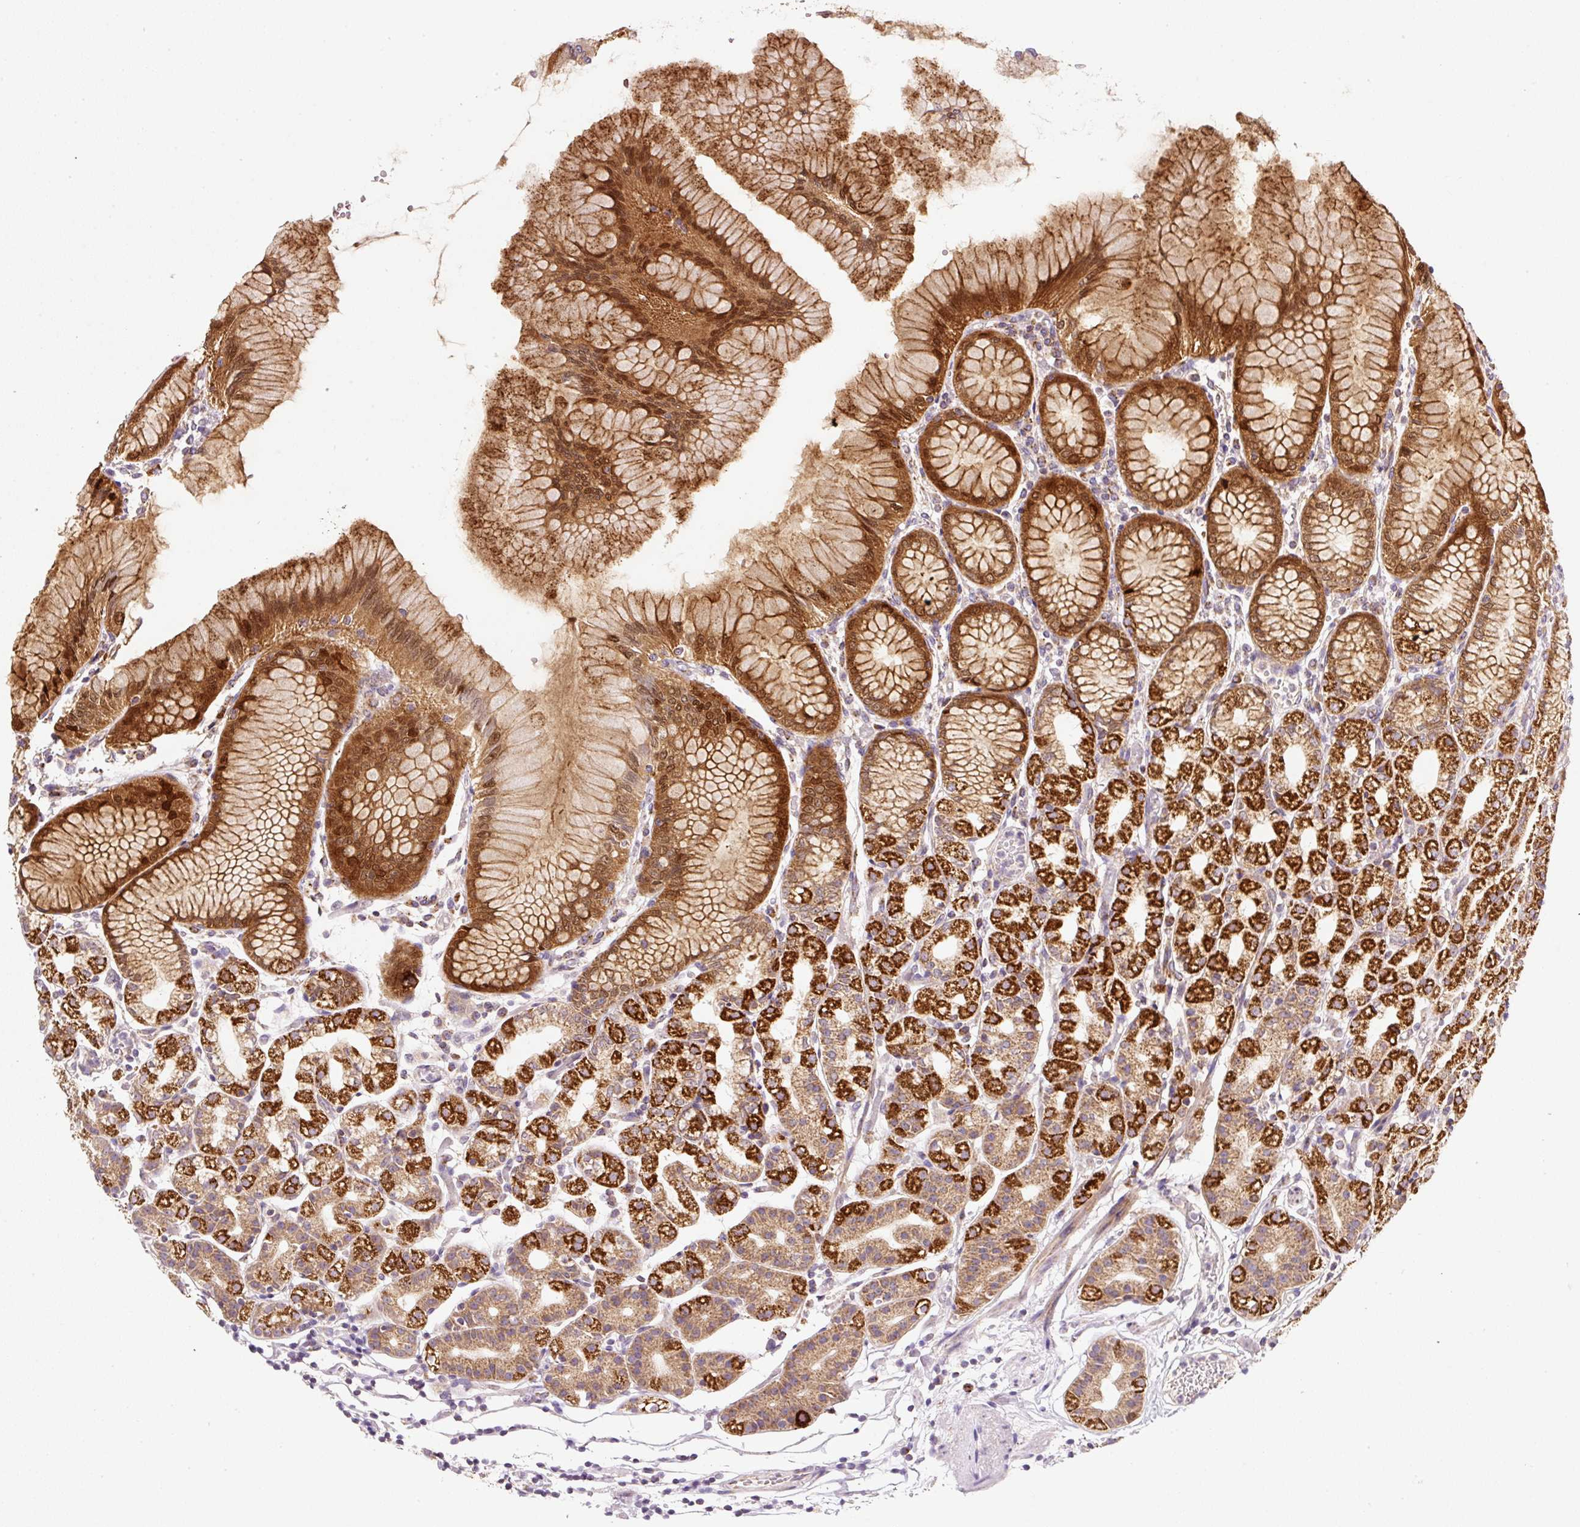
{"staining": {"intensity": "strong", "quantity": ">75%", "location": "cytoplasmic/membranous"}, "tissue": "stomach", "cell_type": "Glandular cells", "image_type": "normal", "snomed": [{"axis": "morphology", "description": "Normal tissue, NOS"}, {"axis": "topography", "description": "Stomach"}], "caption": "IHC staining of benign stomach, which exhibits high levels of strong cytoplasmic/membranous staining in approximately >75% of glandular cells indicating strong cytoplasmic/membranous protein staining. The staining was performed using DAB (brown) for protein detection and nuclei were counterstained in hematoxylin (blue).", "gene": "FAM78B", "patient": {"sex": "female", "age": 57}}